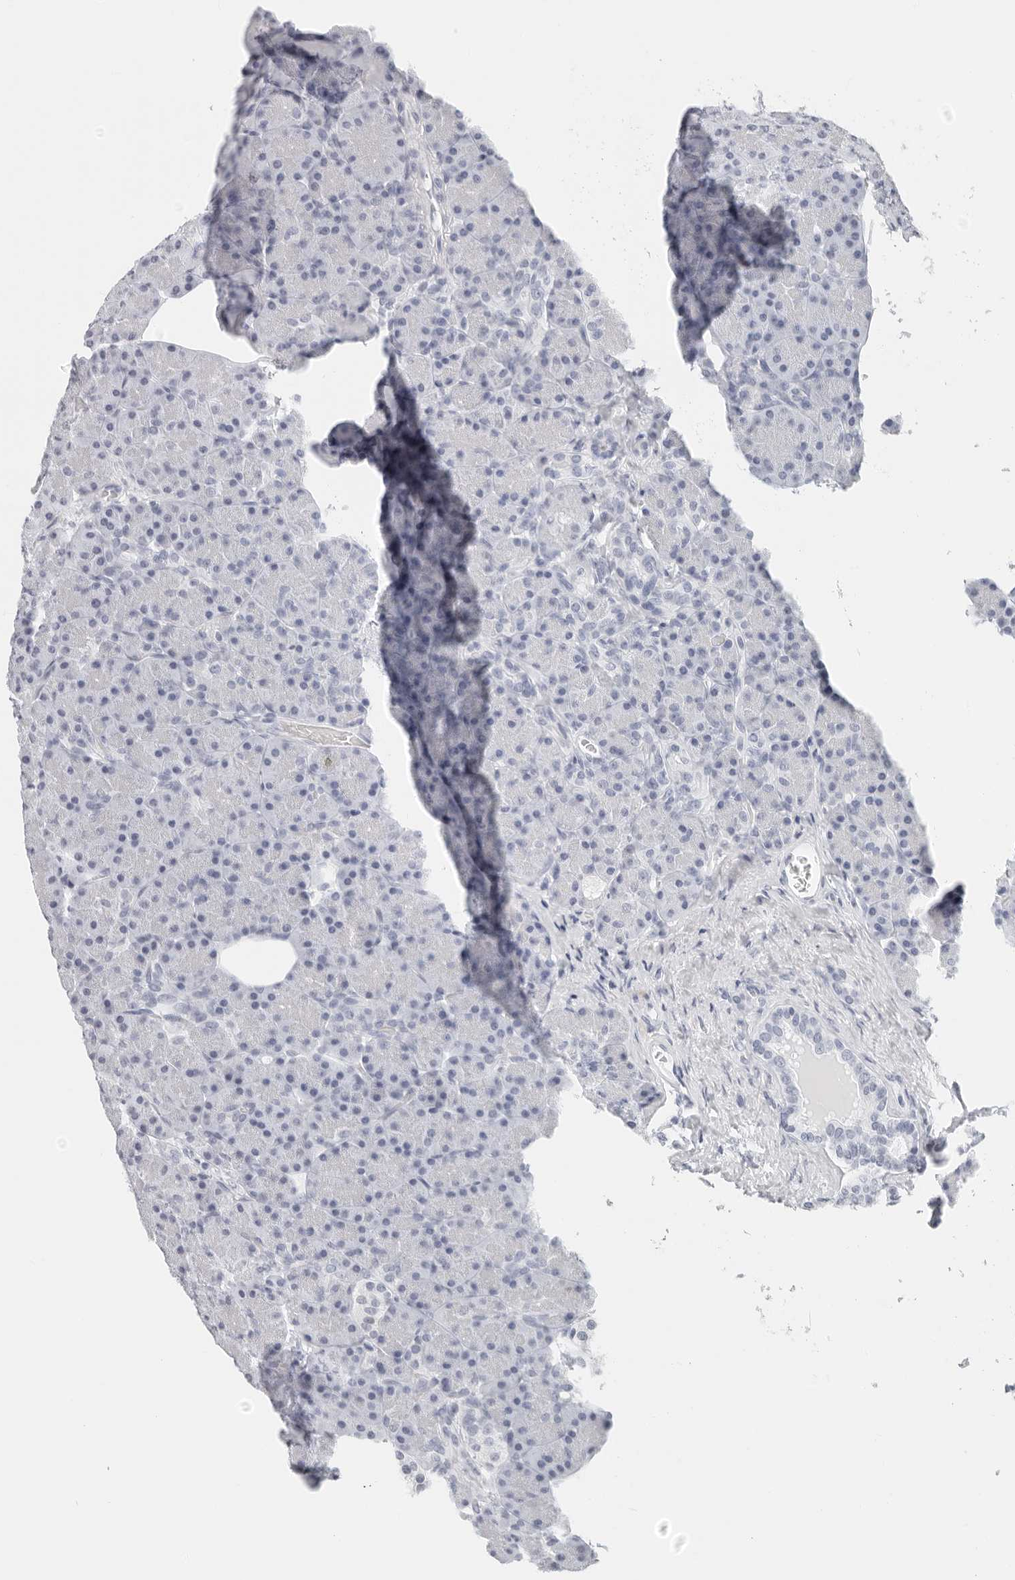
{"staining": {"intensity": "negative", "quantity": "none", "location": "none"}, "tissue": "pancreas", "cell_type": "Exocrine glandular cells", "image_type": "normal", "snomed": [{"axis": "morphology", "description": "Normal tissue, NOS"}, {"axis": "topography", "description": "Pancreas"}], "caption": "This is an immunohistochemistry (IHC) histopathology image of normal human pancreas. There is no expression in exocrine glandular cells.", "gene": "CST1", "patient": {"sex": "female", "age": 43}}